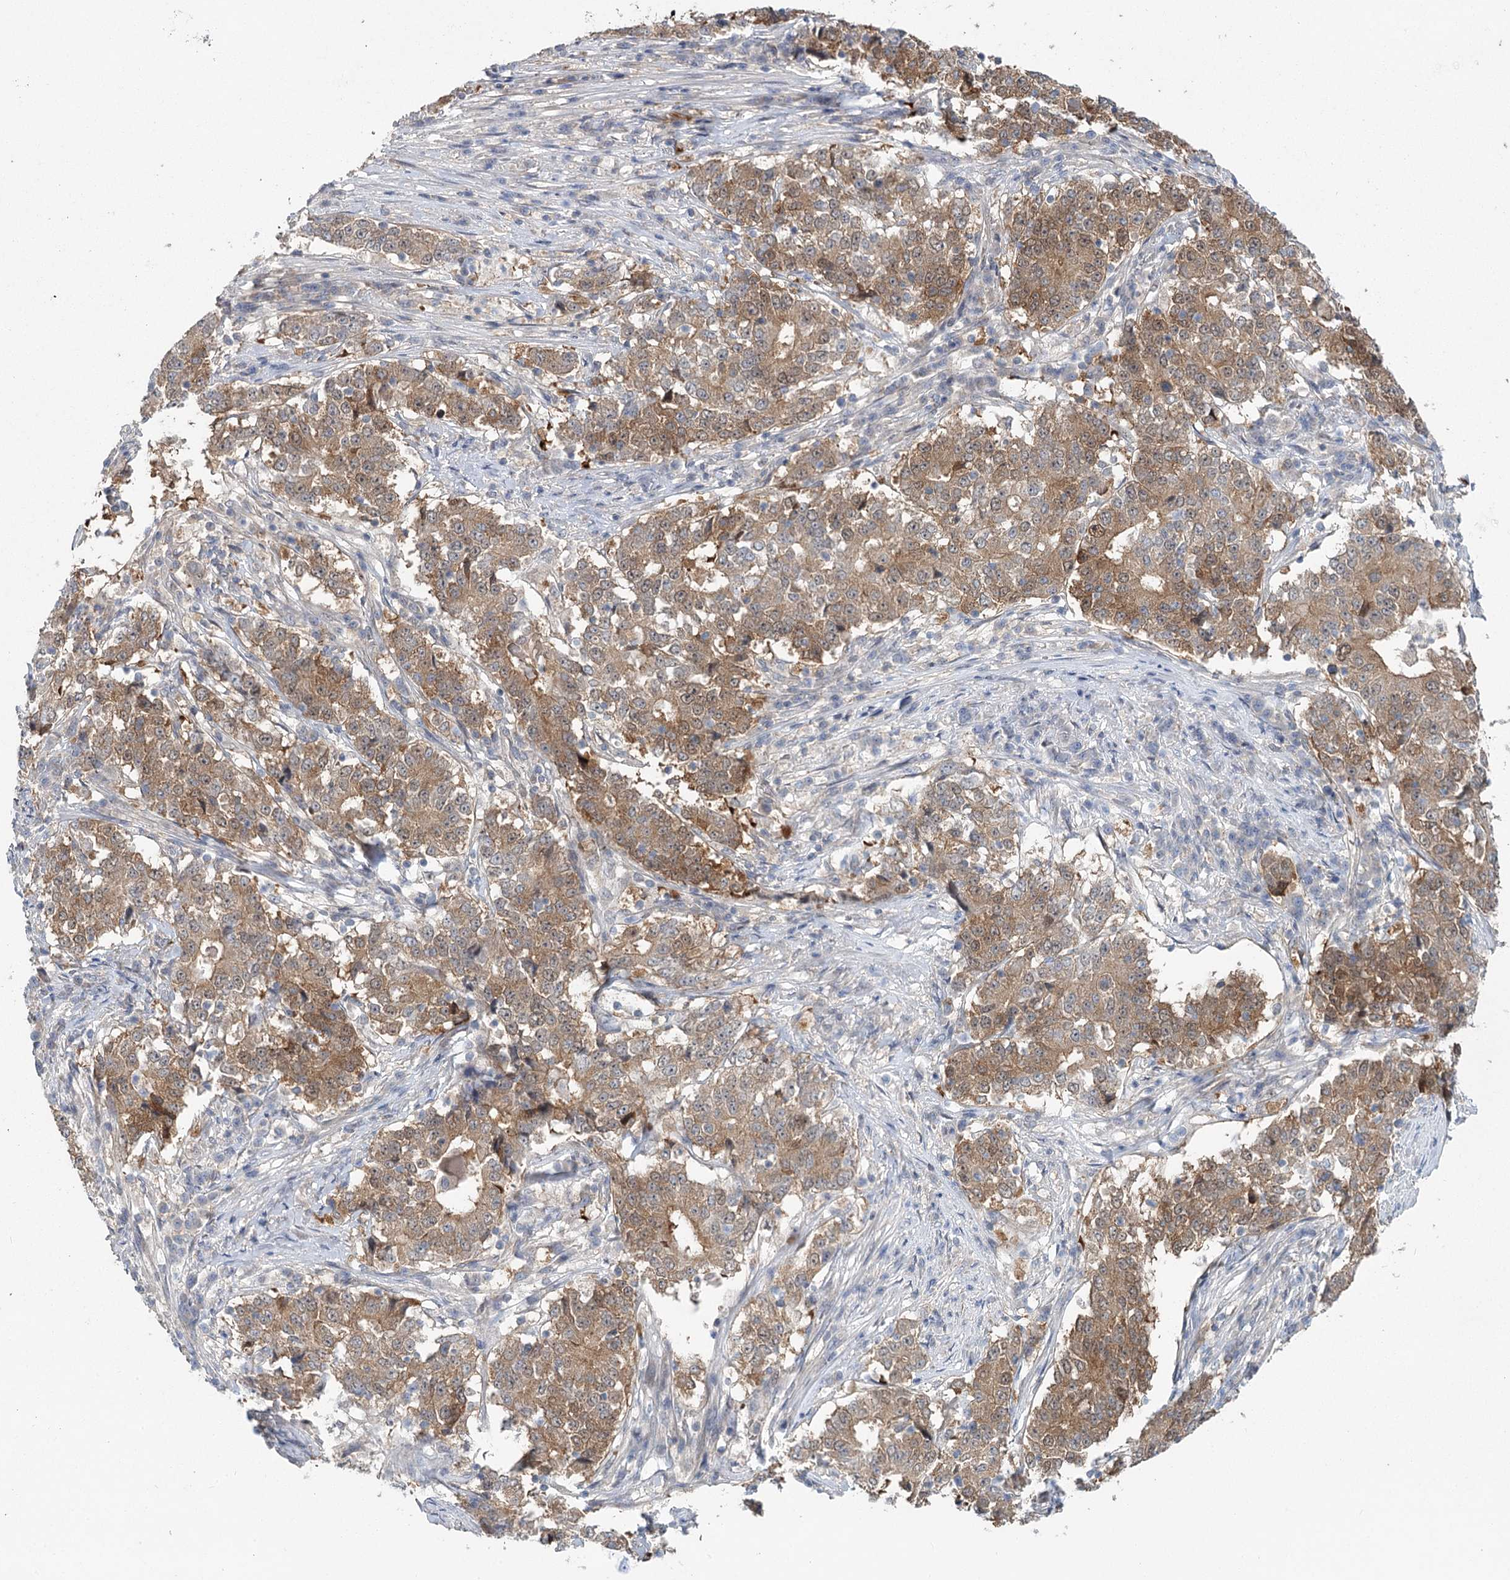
{"staining": {"intensity": "moderate", "quantity": ">75%", "location": "cytoplasmic/membranous"}, "tissue": "stomach cancer", "cell_type": "Tumor cells", "image_type": "cancer", "snomed": [{"axis": "morphology", "description": "Adenocarcinoma, NOS"}, {"axis": "topography", "description": "Stomach"}], "caption": "Protein expression analysis of human stomach cancer (adenocarcinoma) reveals moderate cytoplasmic/membranous positivity in about >75% of tumor cells.", "gene": "MAP3K13", "patient": {"sex": "male", "age": 59}}